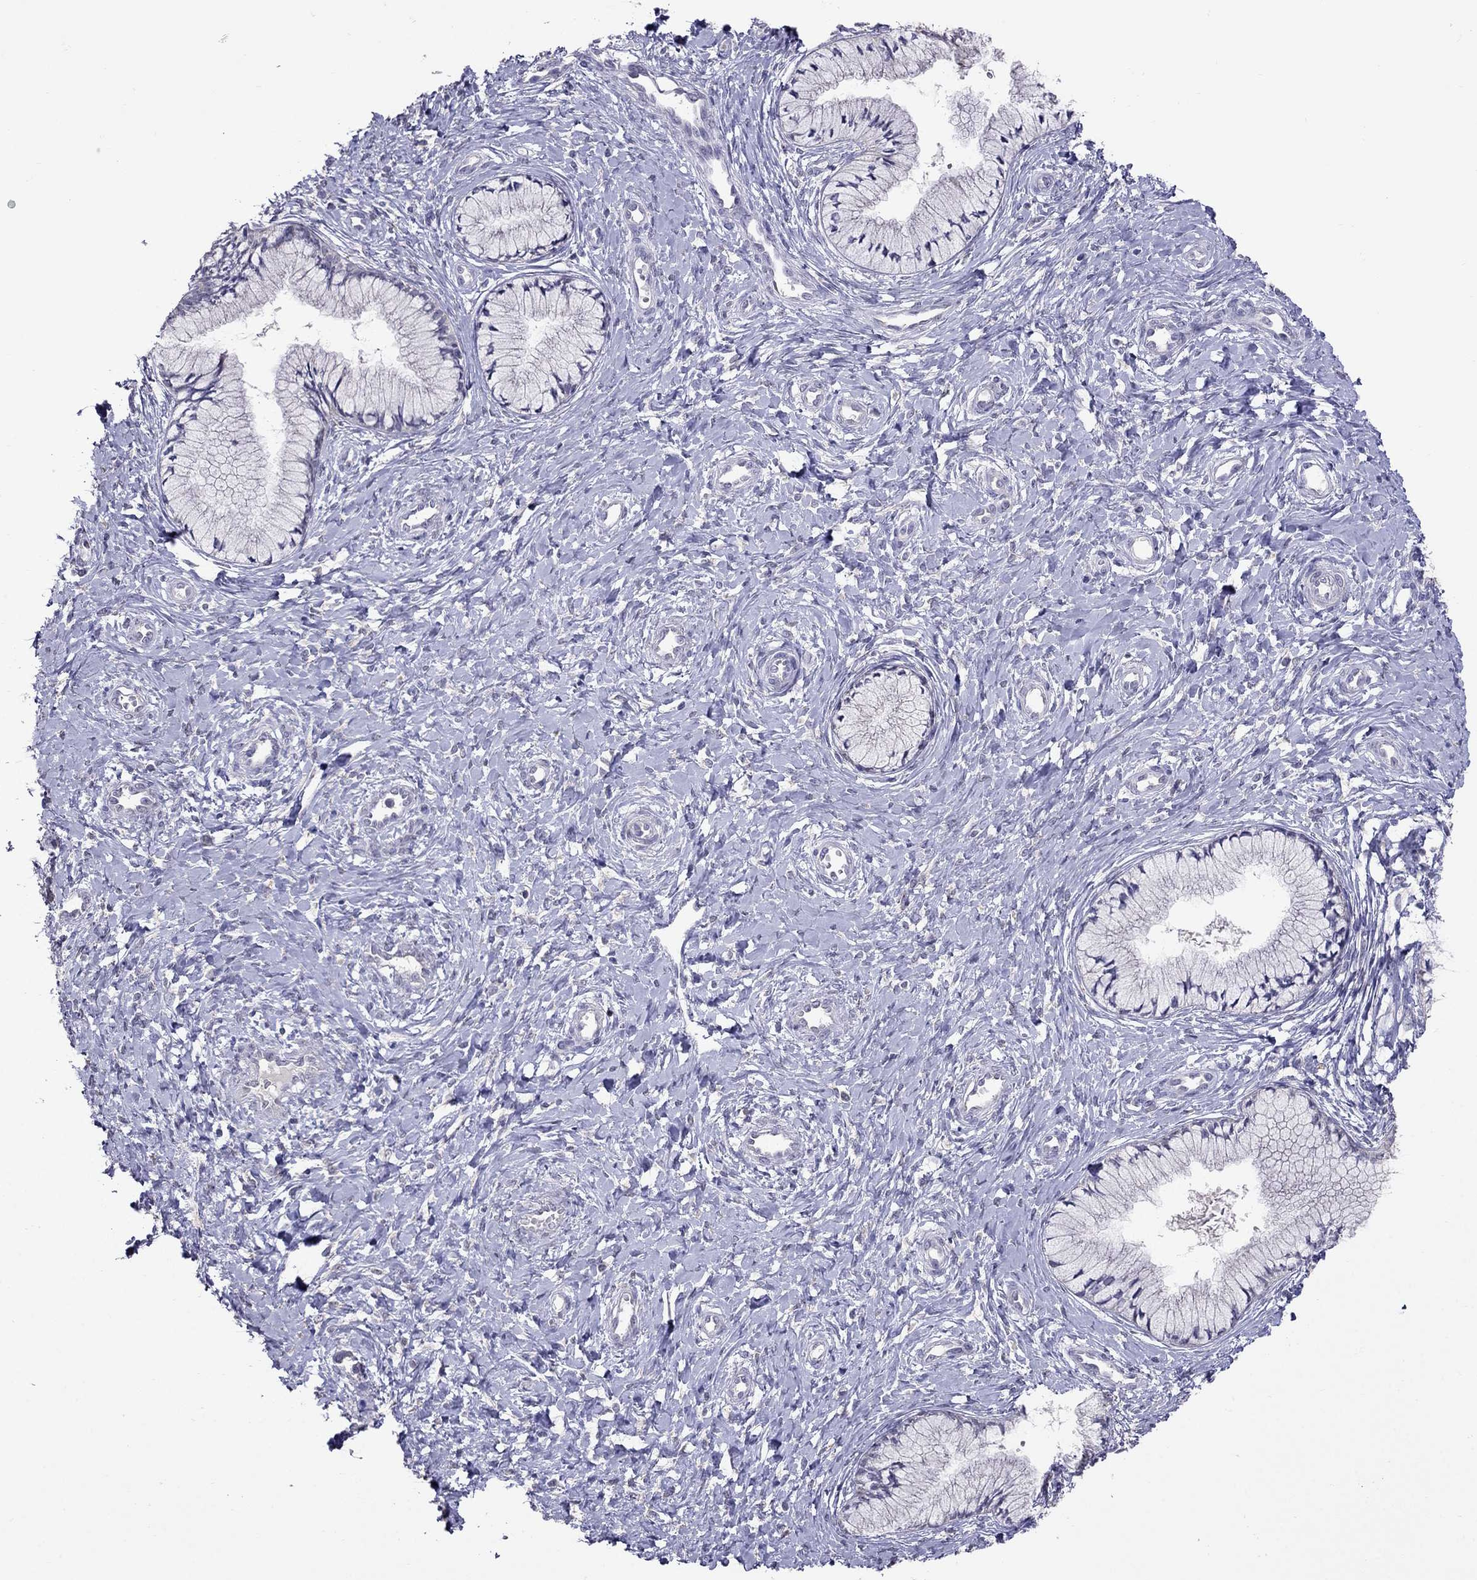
{"staining": {"intensity": "negative", "quantity": "none", "location": "none"}, "tissue": "cervix", "cell_type": "Glandular cells", "image_type": "normal", "snomed": [{"axis": "morphology", "description": "Normal tissue, NOS"}, {"axis": "topography", "description": "Cervix"}], "caption": "Immunohistochemistry histopathology image of normal cervix: cervix stained with DAB (3,3'-diaminobenzidine) demonstrates no significant protein positivity in glandular cells.", "gene": "MYO3B", "patient": {"sex": "female", "age": 37}}